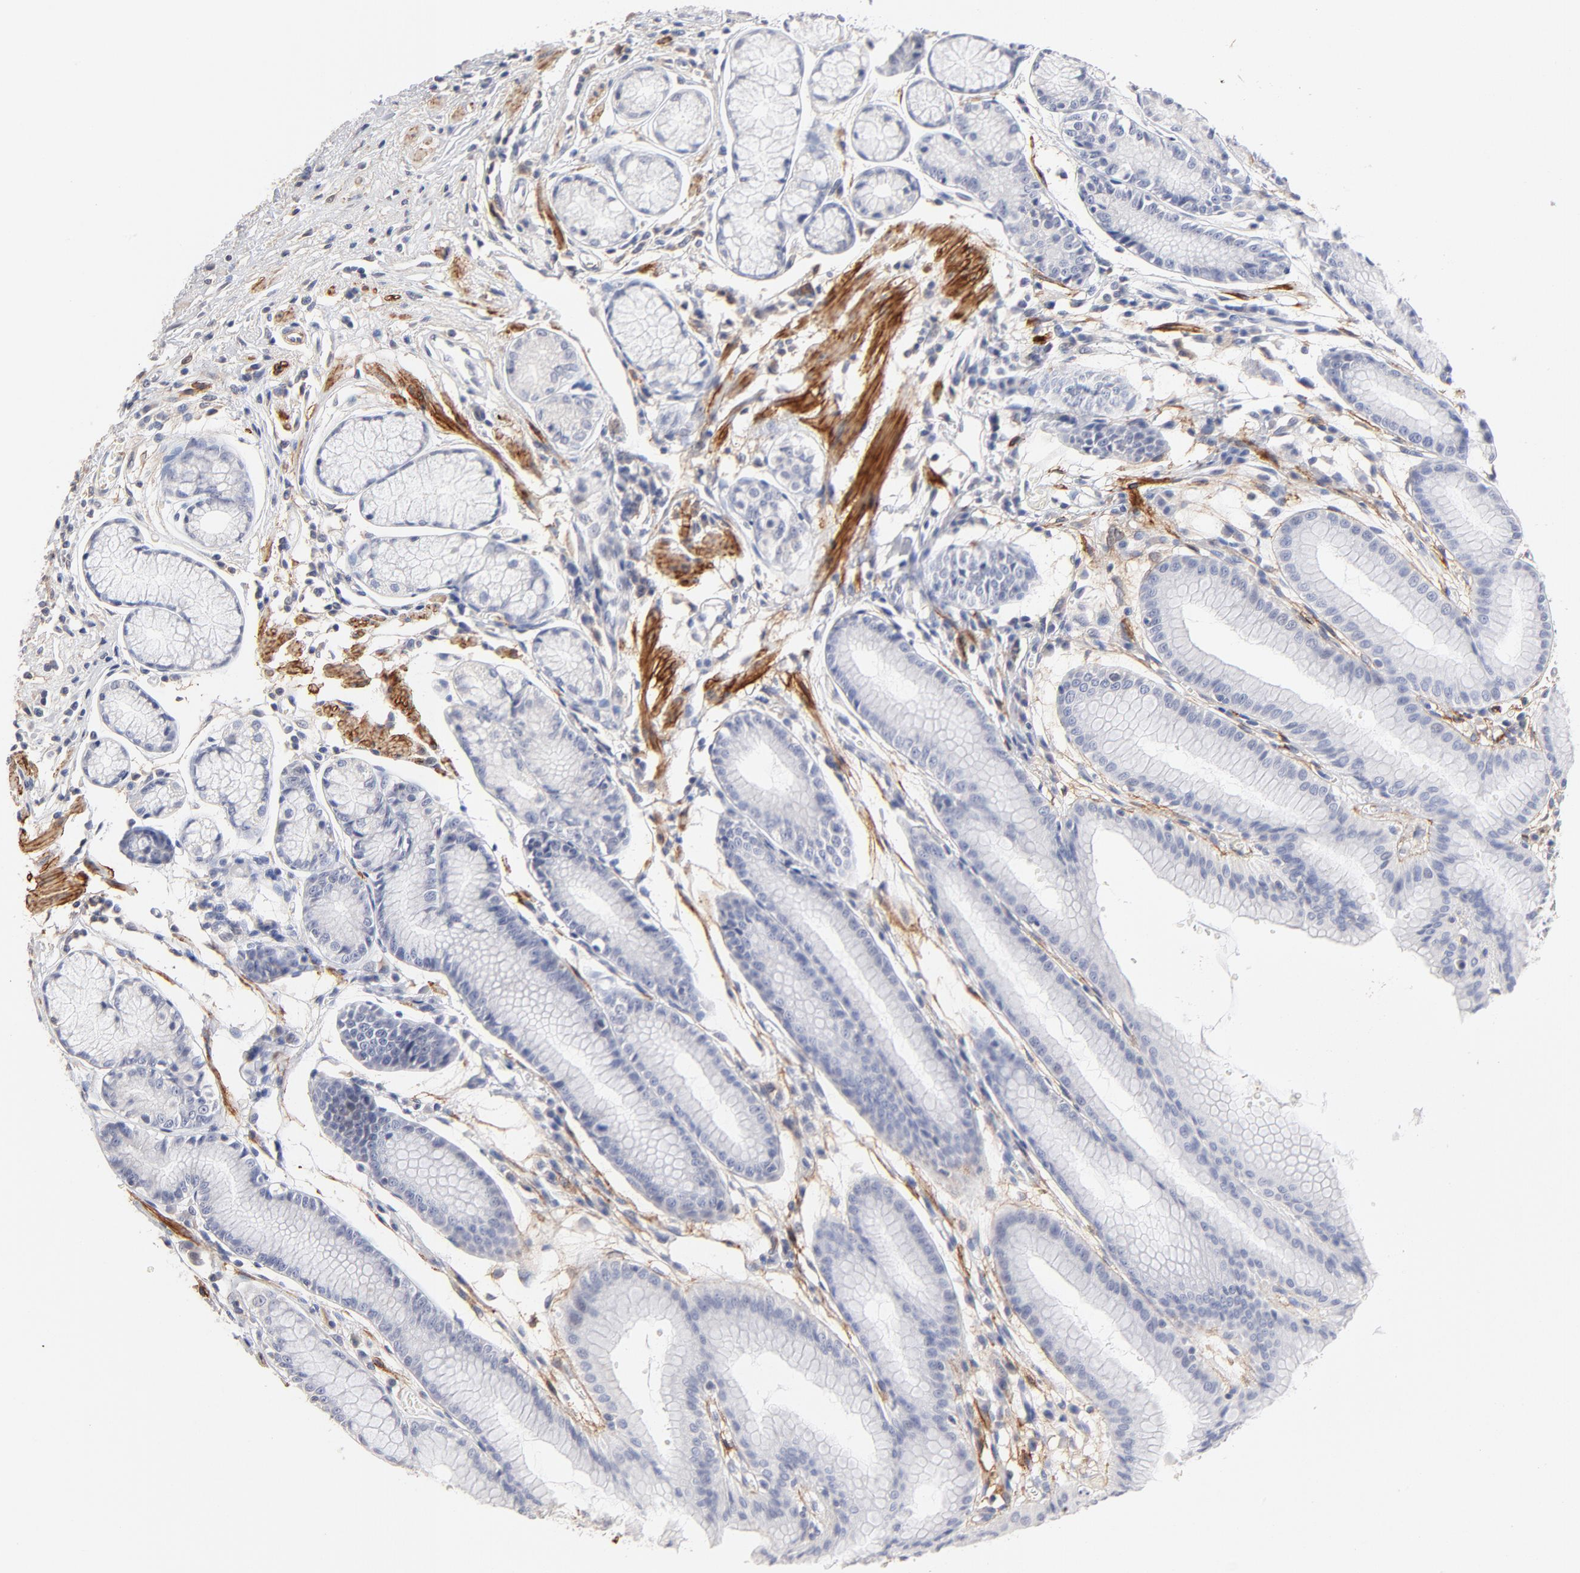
{"staining": {"intensity": "negative", "quantity": "none", "location": "none"}, "tissue": "stomach", "cell_type": "Glandular cells", "image_type": "normal", "snomed": [{"axis": "morphology", "description": "Normal tissue, NOS"}, {"axis": "morphology", "description": "Inflammation, NOS"}, {"axis": "topography", "description": "Stomach, lower"}], "caption": "IHC histopathology image of unremarkable stomach: stomach stained with DAB displays no significant protein staining in glandular cells.", "gene": "ITGA8", "patient": {"sex": "male", "age": 59}}